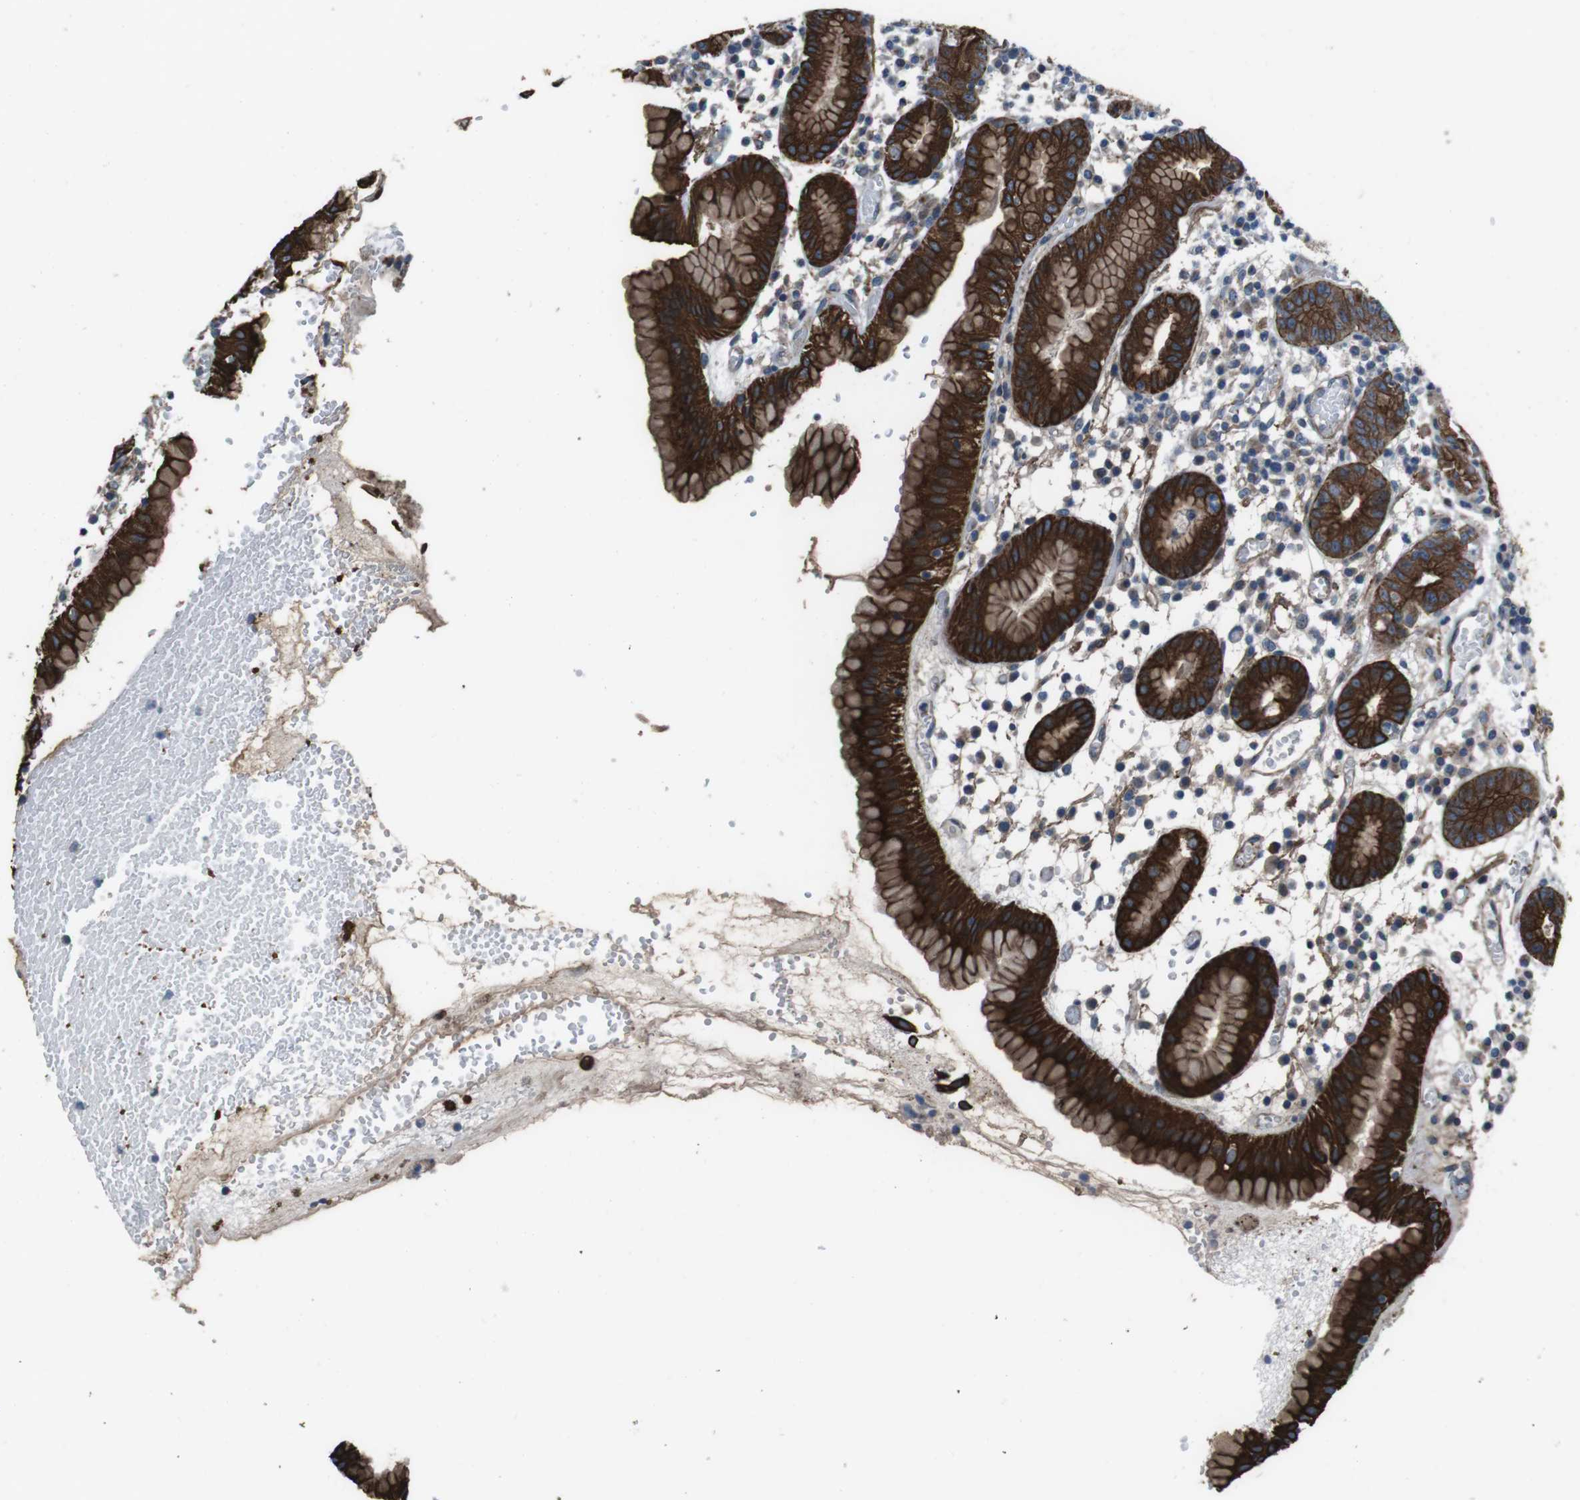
{"staining": {"intensity": "strong", "quantity": ">75%", "location": "cytoplasmic/membranous"}, "tissue": "stomach", "cell_type": "Glandular cells", "image_type": "normal", "snomed": [{"axis": "morphology", "description": "Normal tissue, NOS"}, {"axis": "topography", "description": "Stomach"}, {"axis": "topography", "description": "Stomach, lower"}], "caption": "Immunohistochemistry histopathology image of unremarkable stomach: stomach stained using immunohistochemistry reveals high levels of strong protein expression localized specifically in the cytoplasmic/membranous of glandular cells, appearing as a cytoplasmic/membranous brown color.", "gene": "FAM174B", "patient": {"sex": "female", "age": 75}}